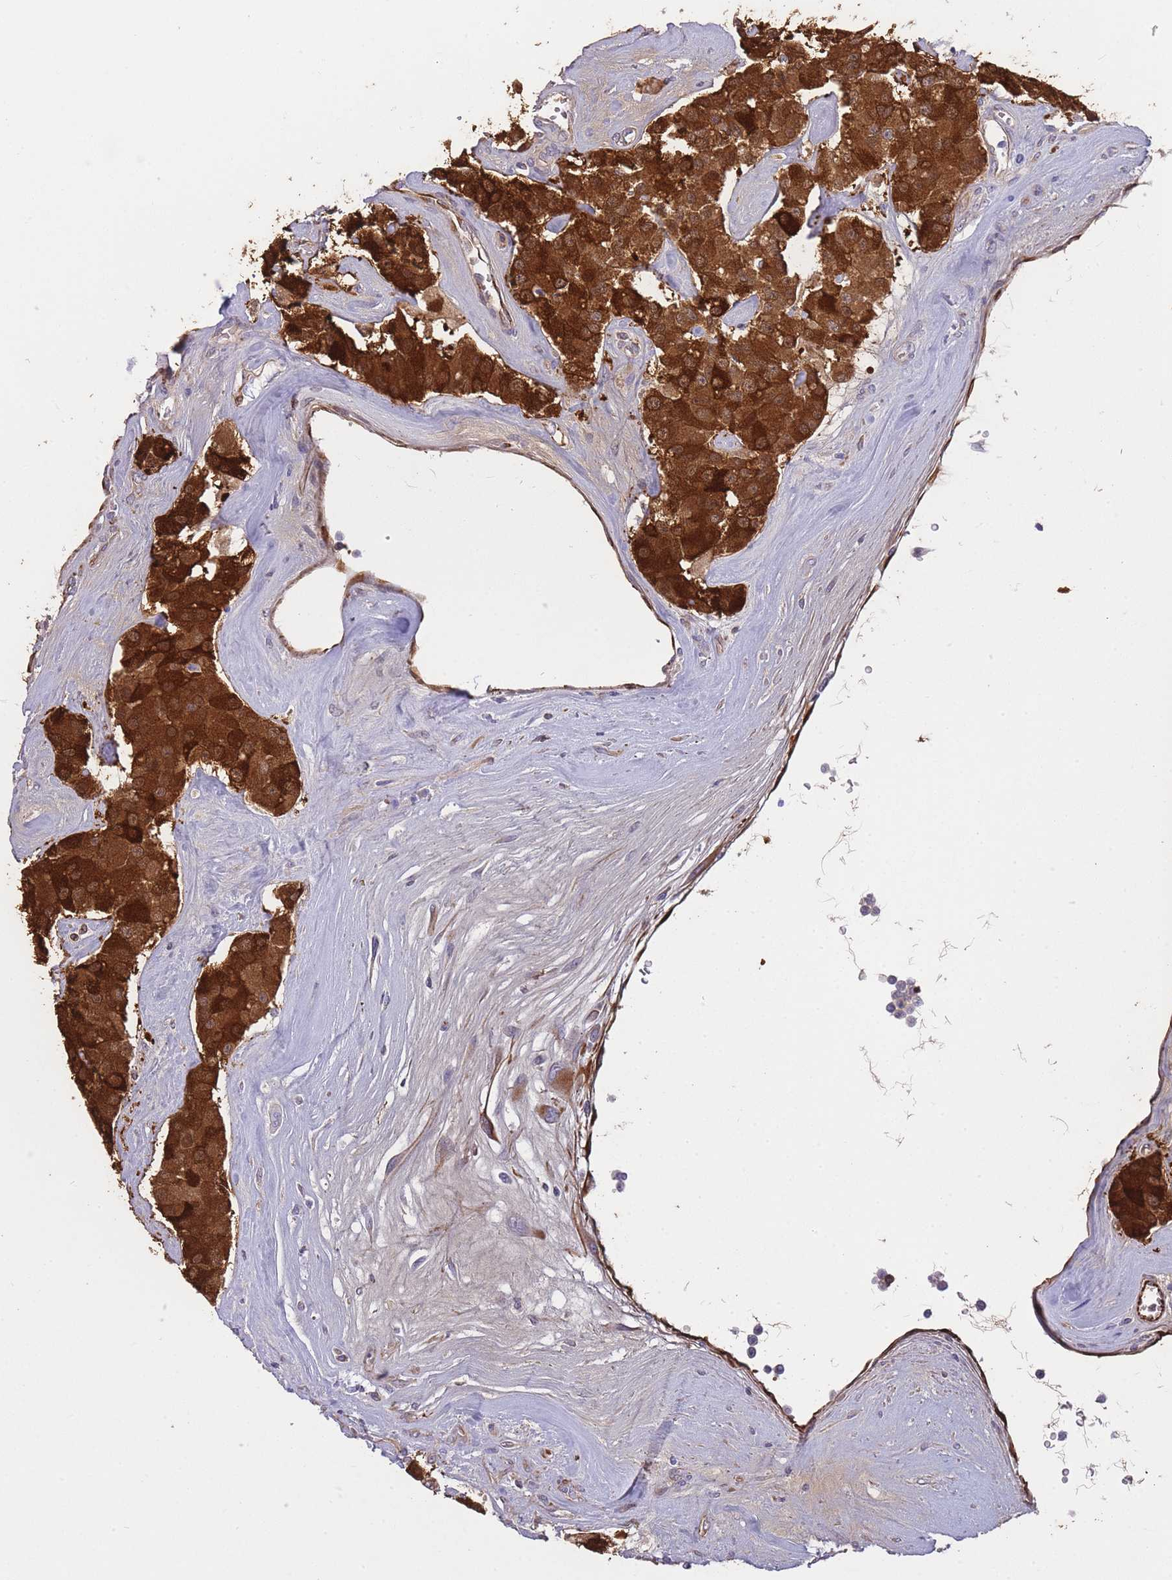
{"staining": {"intensity": "strong", "quantity": ">75%", "location": "cytoplasmic/membranous"}, "tissue": "carcinoid", "cell_type": "Tumor cells", "image_type": "cancer", "snomed": [{"axis": "morphology", "description": "Carcinoid, malignant, NOS"}, {"axis": "topography", "description": "Pancreas"}], "caption": "The photomicrograph displays a brown stain indicating the presence of a protein in the cytoplasmic/membranous of tumor cells in carcinoid (malignant). The staining was performed using DAB, with brown indicating positive protein expression. Nuclei are stained blue with hematoxylin.", "gene": "ECPAS", "patient": {"sex": "male", "age": 41}}